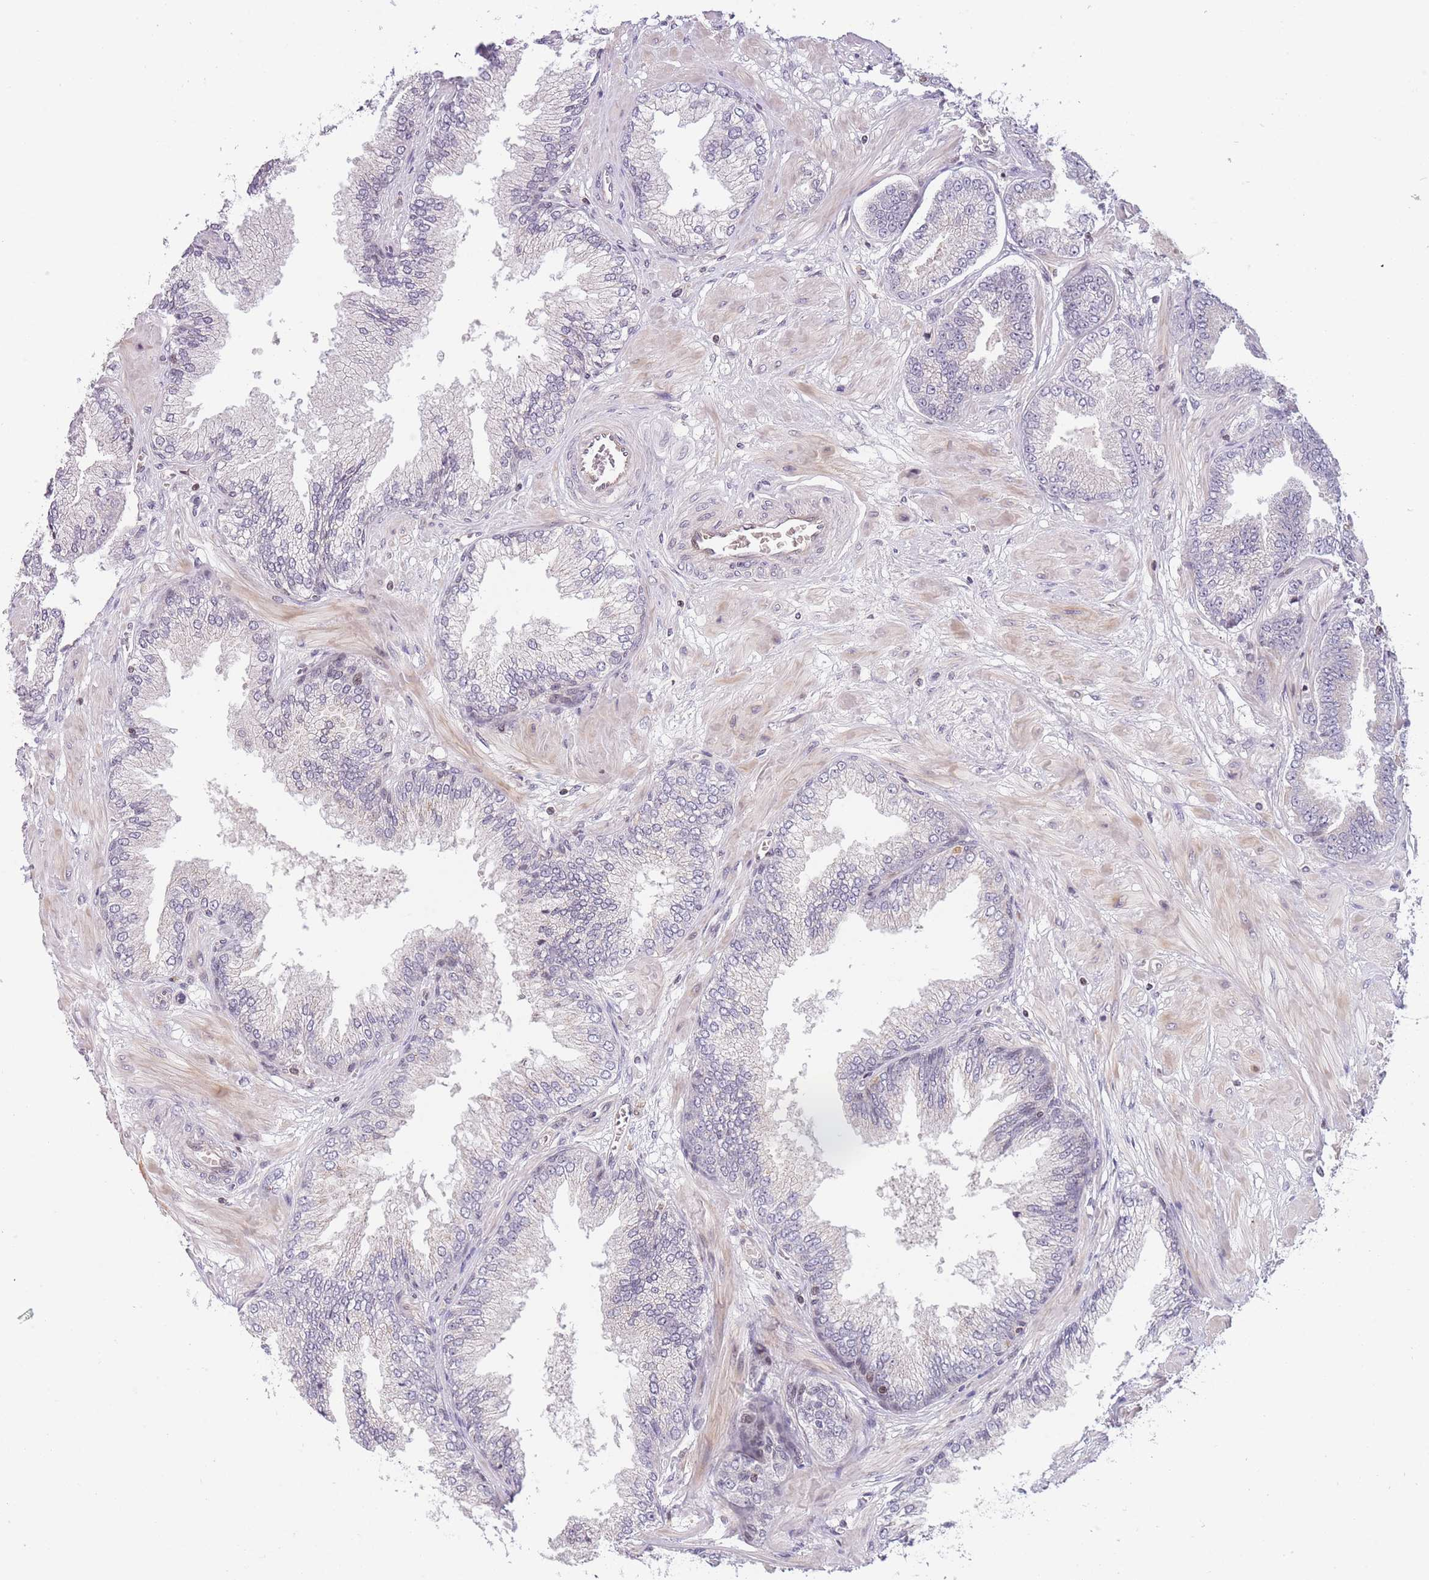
{"staining": {"intensity": "negative", "quantity": "none", "location": "none"}, "tissue": "prostate cancer", "cell_type": "Tumor cells", "image_type": "cancer", "snomed": [{"axis": "morphology", "description": "Adenocarcinoma, Low grade"}, {"axis": "topography", "description": "Prostate"}], "caption": "Tumor cells show no significant staining in prostate adenocarcinoma (low-grade).", "gene": "SLC35F5", "patient": {"sex": "male", "age": 55}}